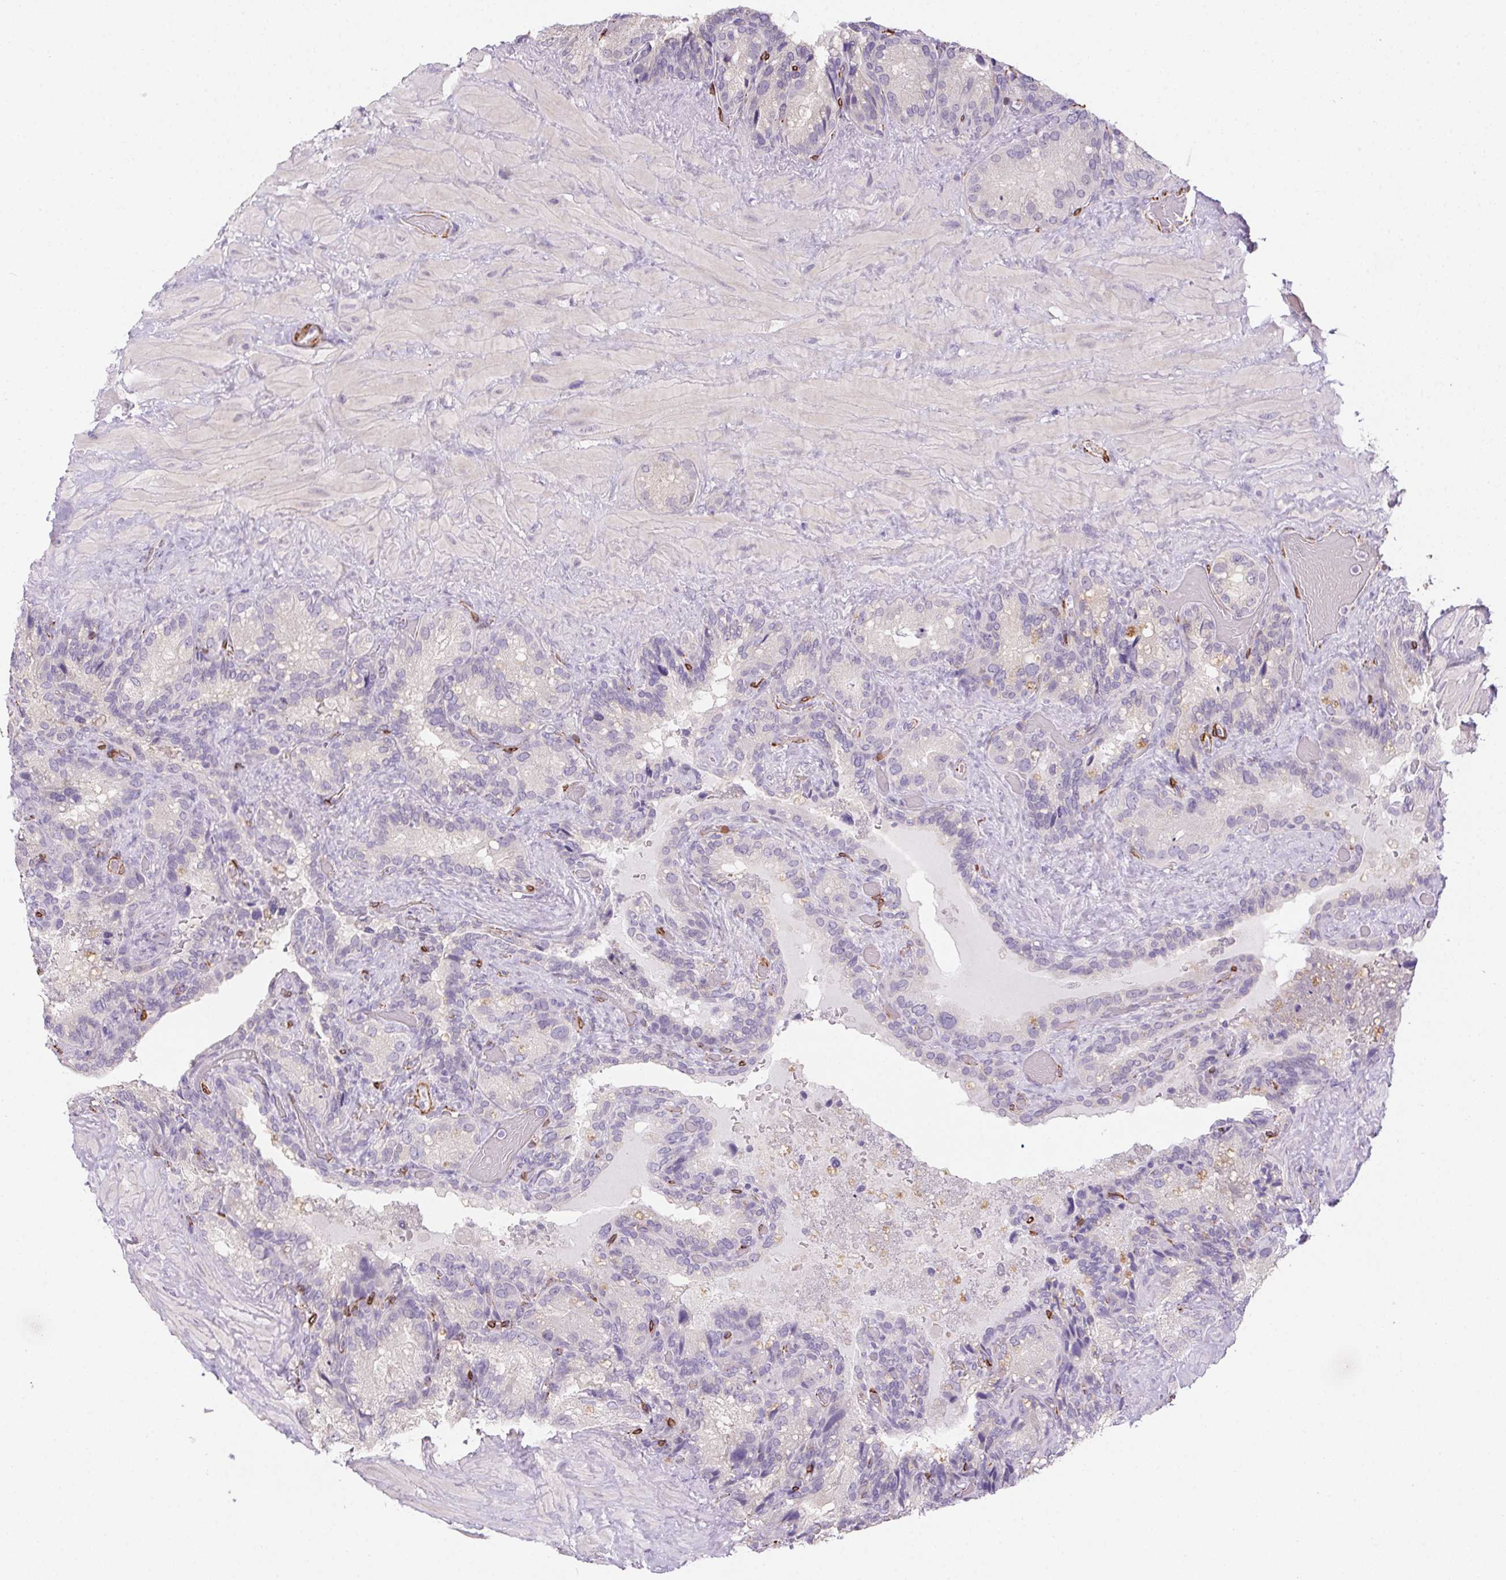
{"staining": {"intensity": "weak", "quantity": "<25%", "location": "cytoplasmic/membranous"}, "tissue": "seminal vesicle", "cell_type": "Glandular cells", "image_type": "normal", "snomed": [{"axis": "morphology", "description": "Normal tissue, NOS"}, {"axis": "topography", "description": "Seminal veicle"}], "caption": "IHC photomicrograph of unremarkable seminal vesicle: human seminal vesicle stained with DAB (3,3'-diaminobenzidine) reveals no significant protein staining in glandular cells. Brightfield microscopy of immunohistochemistry stained with DAB (3,3'-diaminobenzidine) (brown) and hematoxylin (blue), captured at high magnification.", "gene": "HRC", "patient": {"sex": "male", "age": 60}}